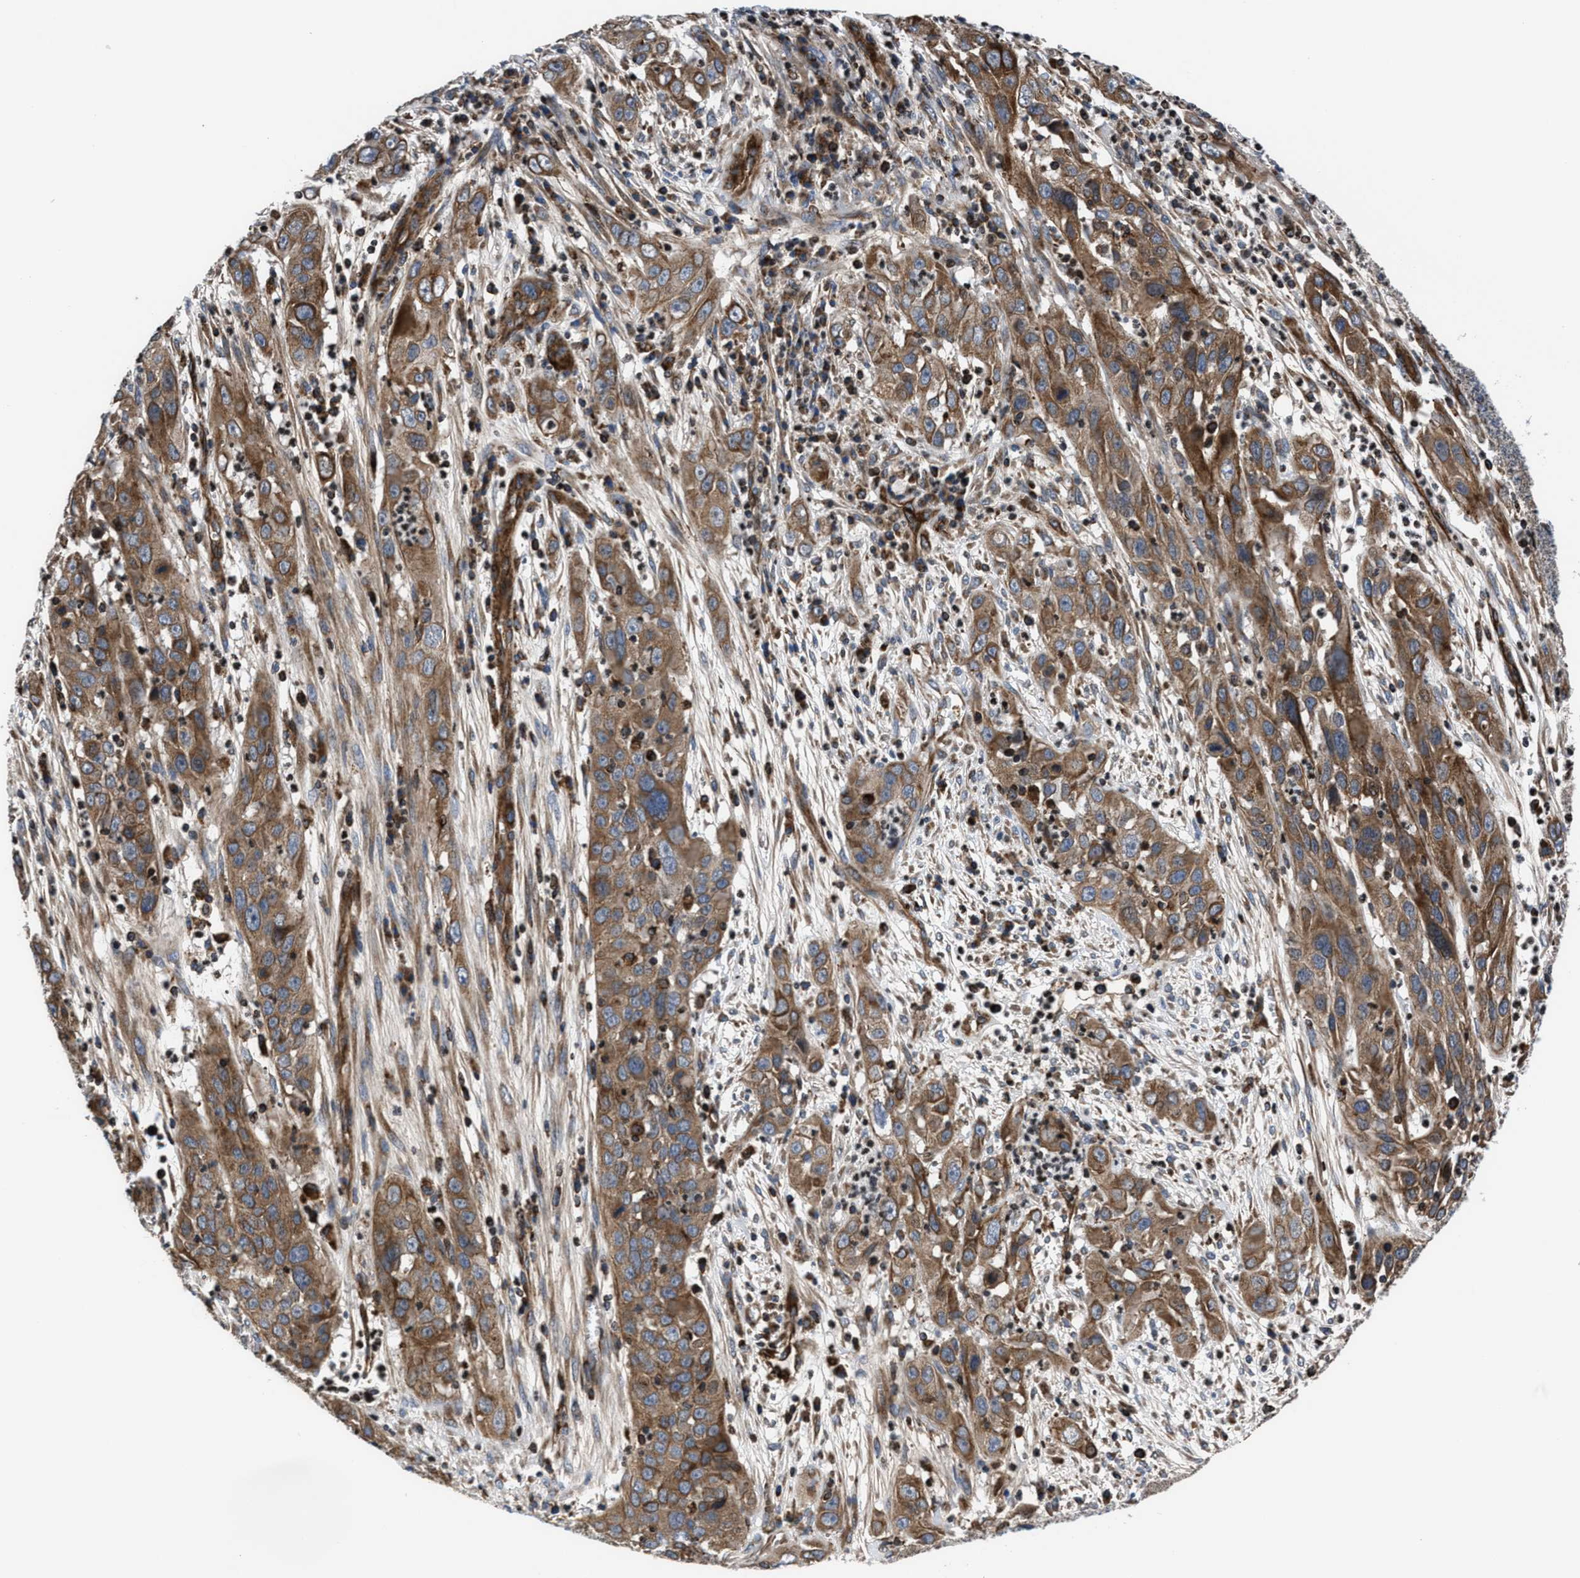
{"staining": {"intensity": "moderate", "quantity": ">75%", "location": "cytoplasmic/membranous"}, "tissue": "cervical cancer", "cell_type": "Tumor cells", "image_type": "cancer", "snomed": [{"axis": "morphology", "description": "Squamous cell carcinoma, NOS"}, {"axis": "topography", "description": "Cervix"}], "caption": "IHC staining of cervical cancer, which reveals medium levels of moderate cytoplasmic/membranous staining in about >75% of tumor cells indicating moderate cytoplasmic/membranous protein expression. The staining was performed using DAB (3,3'-diaminobenzidine) (brown) for protein detection and nuclei were counterstained in hematoxylin (blue).", "gene": "PRR15L", "patient": {"sex": "female", "age": 32}}